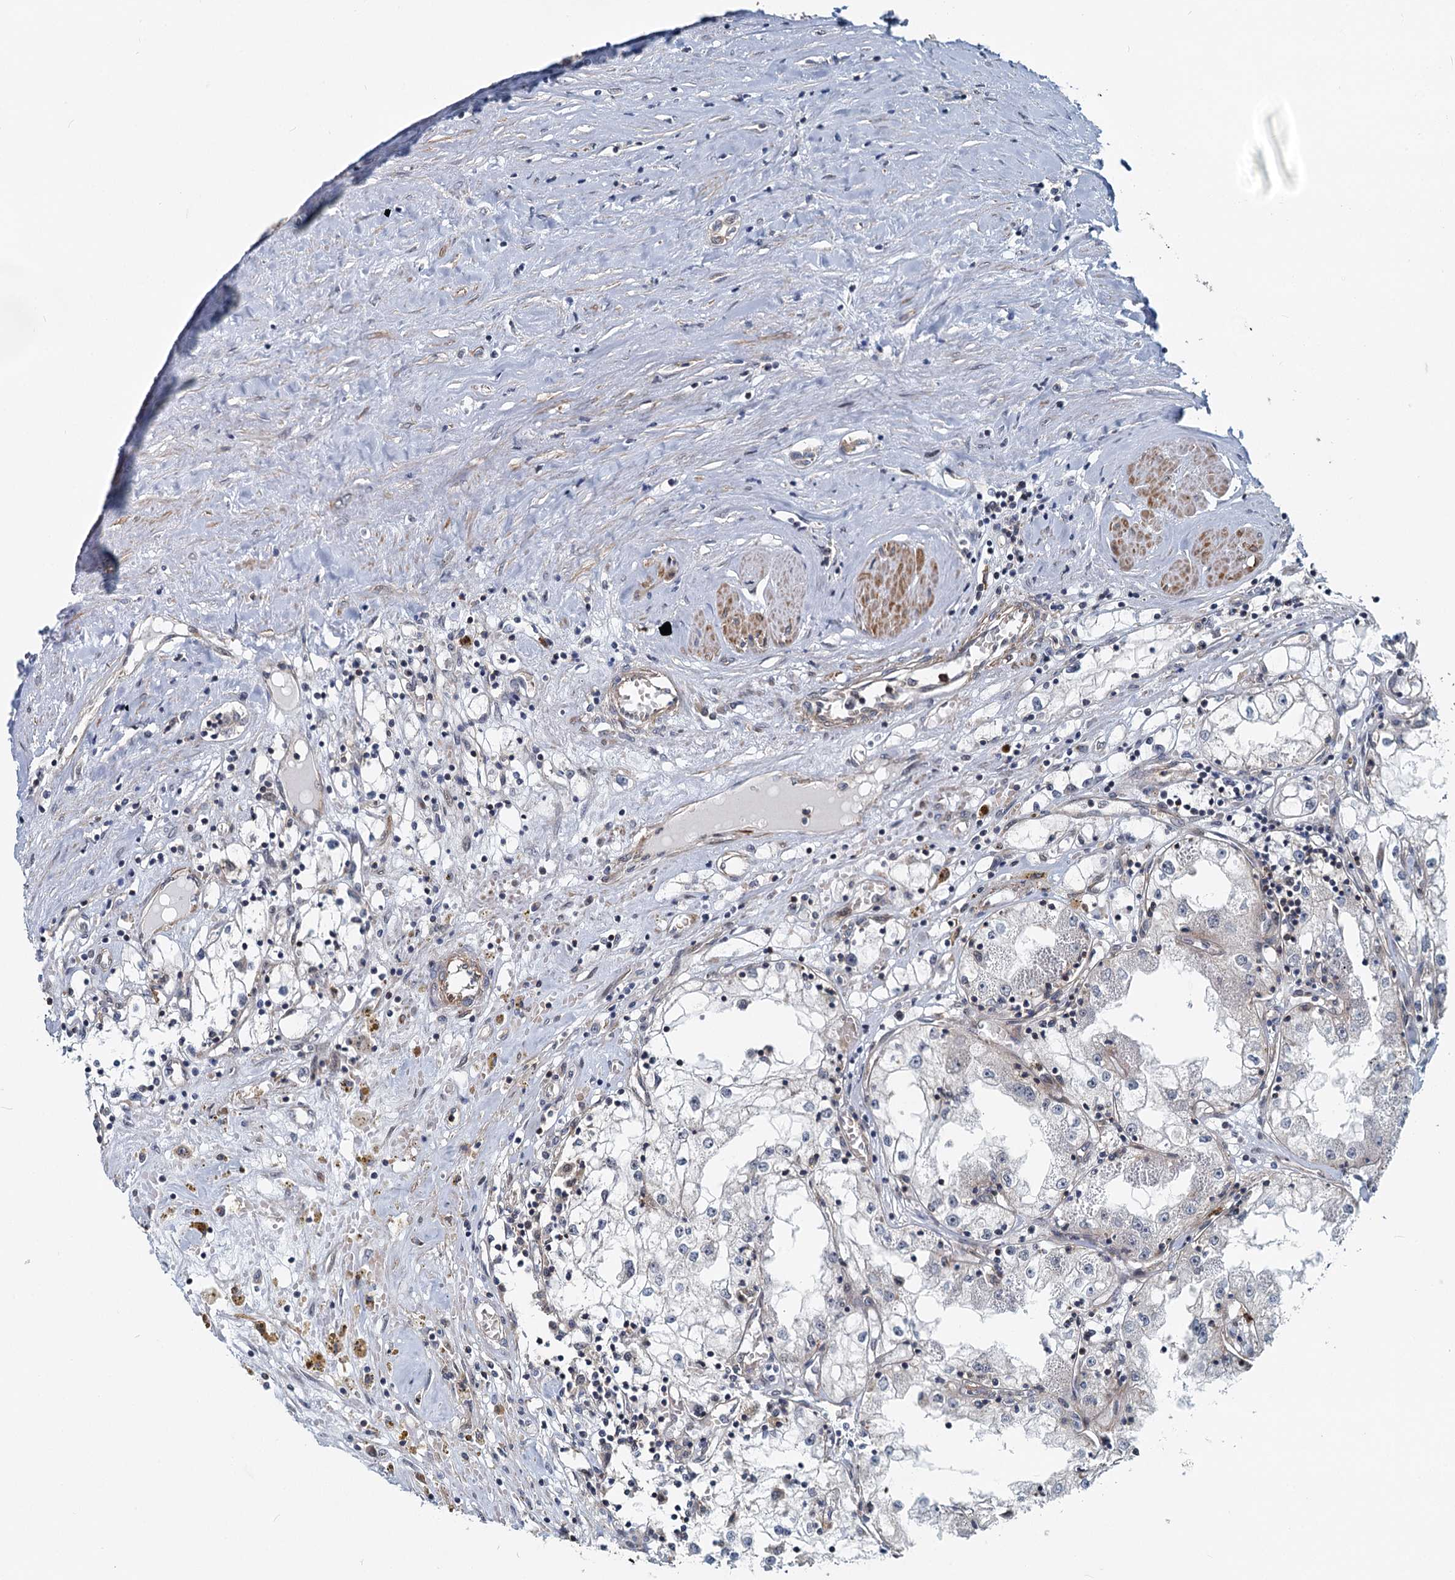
{"staining": {"intensity": "negative", "quantity": "none", "location": "none"}, "tissue": "renal cancer", "cell_type": "Tumor cells", "image_type": "cancer", "snomed": [{"axis": "morphology", "description": "Adenocarcinoma, NOS"}, {"axis": "topography", "description": "Kidney"}], "caption": "This is a micrograph of immunohistochemistry staining of renal adenocarcinoma, which shows no staining in tumor cells.", "gene": "ADCY2", "patient": {"sex": "male", "age": 56}}